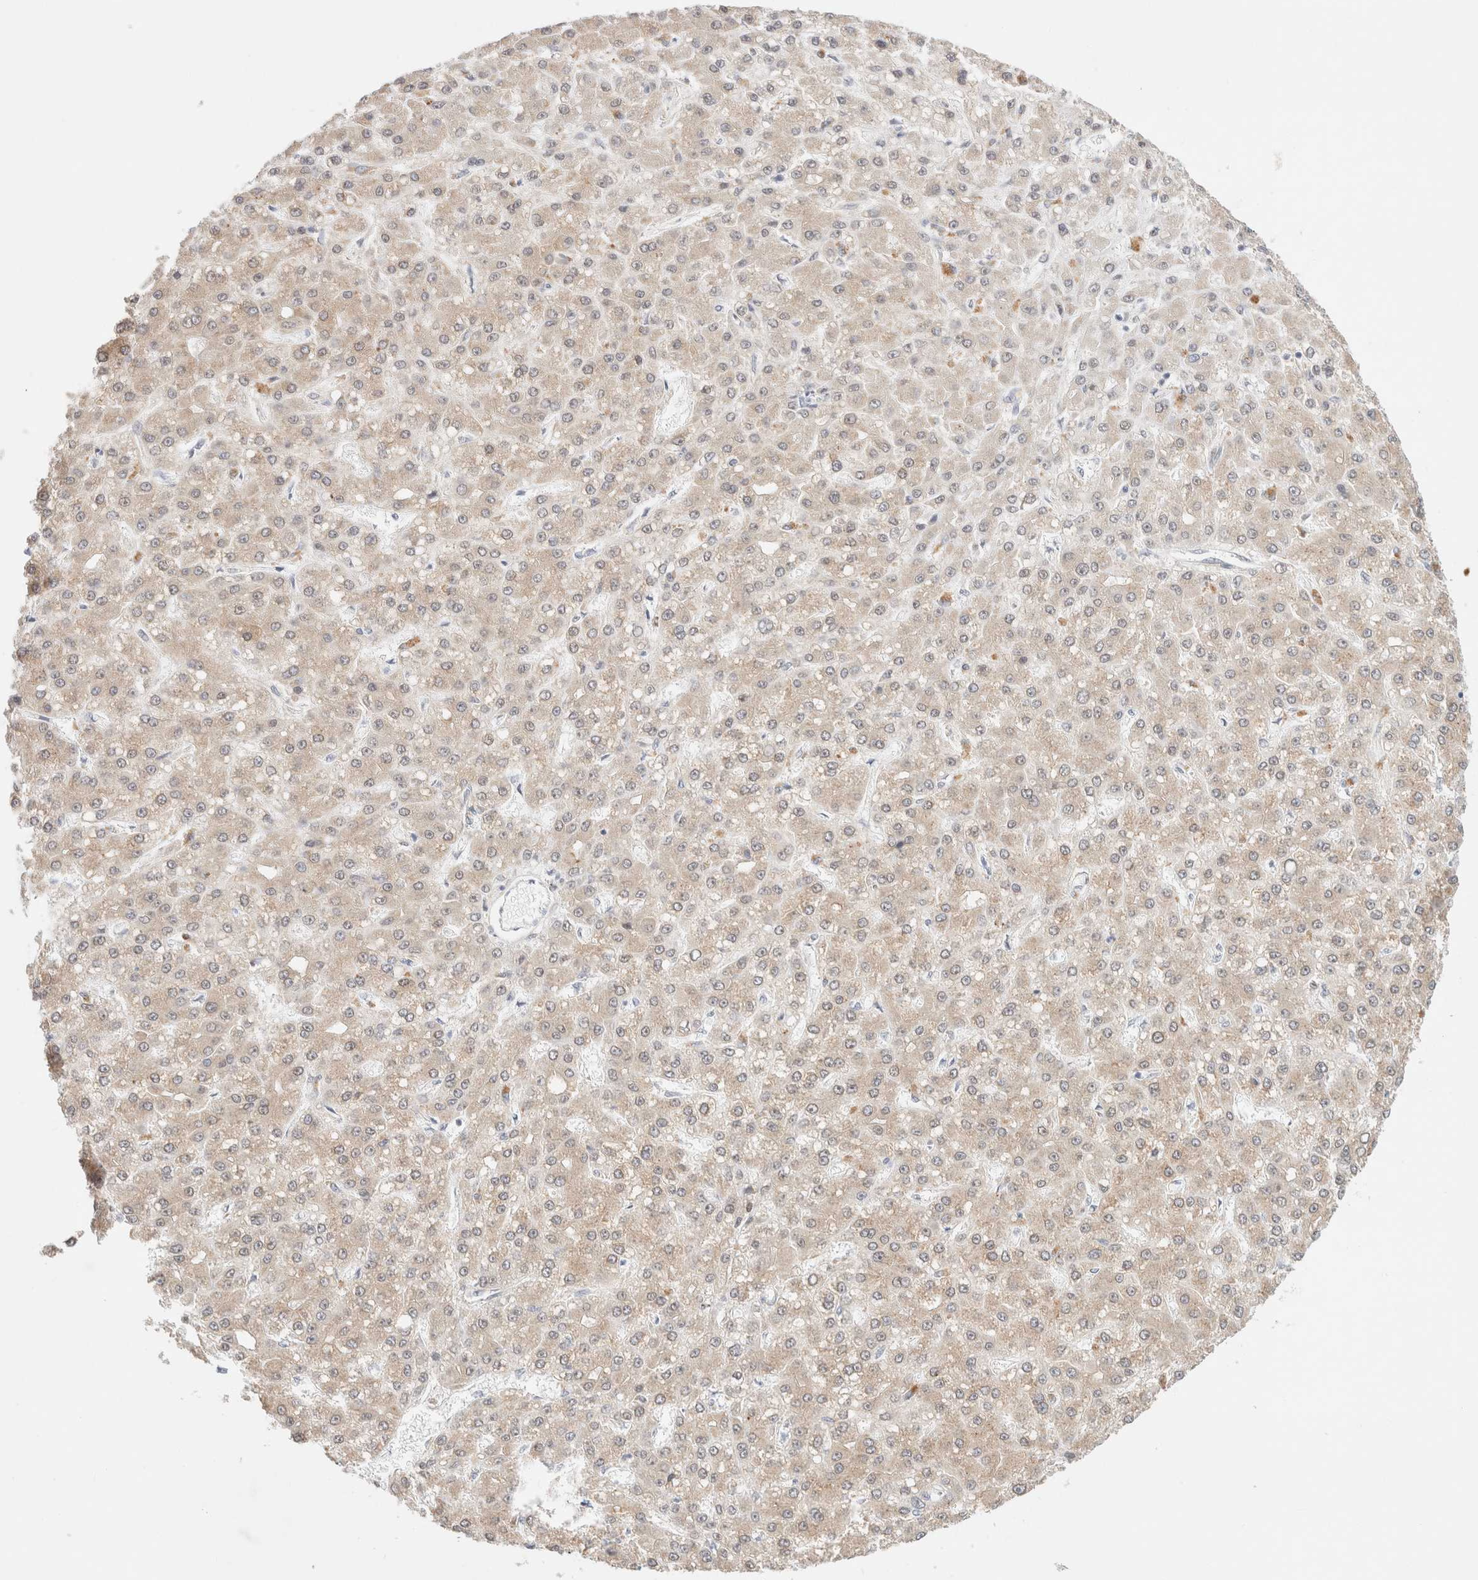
{"staining": {"intensity": "weak", "quantity": ">75%", "location": "cytoplasmic/membranous"}, "tissue": "liver cancer", "cell_type": "Tumor cells", "image_type": "cancer", "snomed": [{"axis": "morphology", "description": "Carcinoma, Hepatocellular, NOS"}, {"axis": "topography", "description": "Liver"}], "caption": "Human liver hepatocellular carcinoma stained for a protein (brown) reveals weak cytoplasmic/membranous positive staining in about >75% of tumor cells.", "gene": "RRP15", "patient": {"sex": "male", "age": 67}}